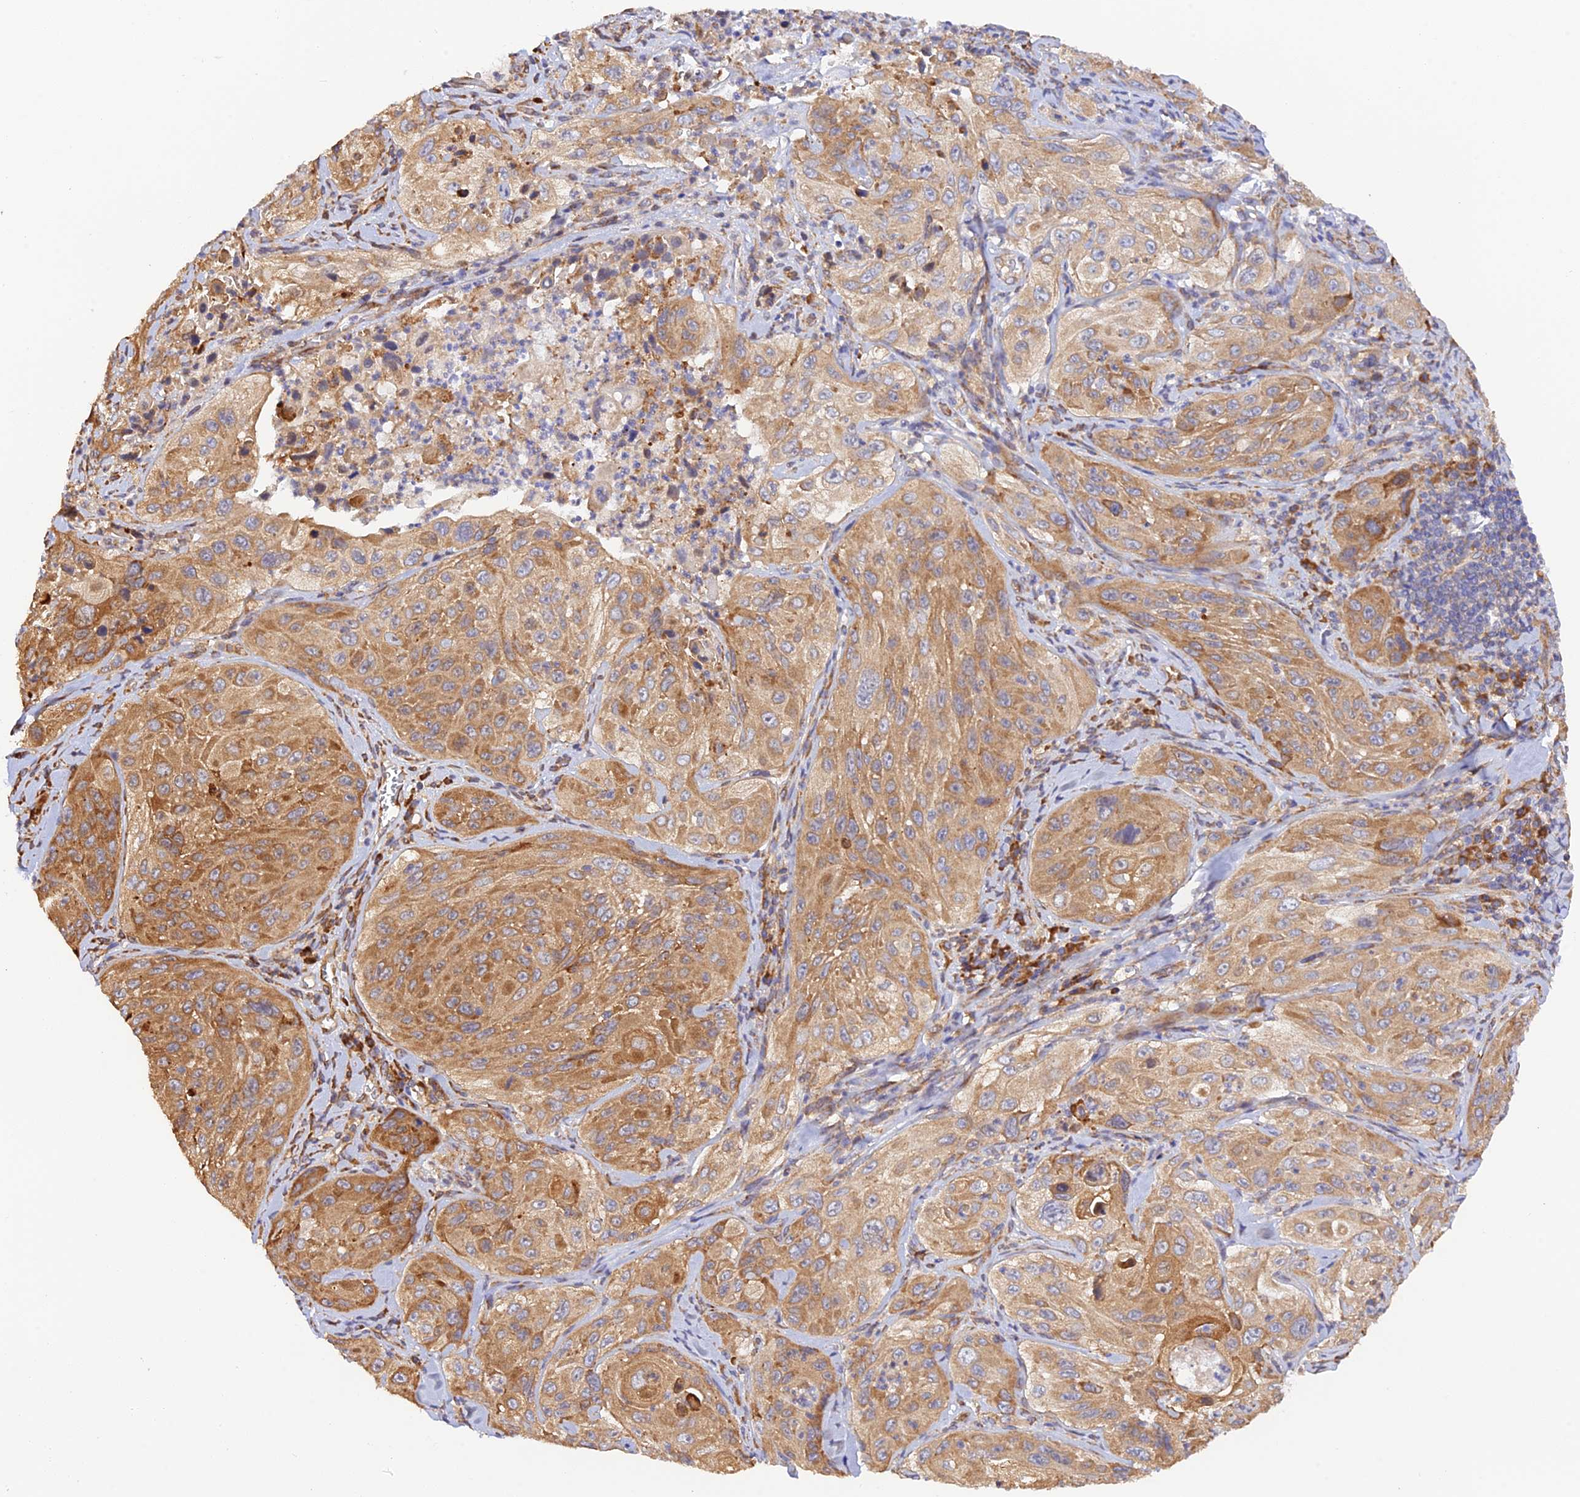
{"staining": {"intensity": "moderate", "quantity": ">75%", "location": "cytoplasmic/membranous"}, "tissue": "cervical cancer", "cell_type": "Tumor cells", "image_type": "cancer", "snomed": [{"axis": "morphology", "description": "Squamous cell carcinoma, NOS"}, {"axis": "topography", "description": "Cervix"}], "caption": "Immunohistochemistry (IHC) (DAB) staining of cervical cancer demonstrates moderate cytoplasmic/membranous protein staining in about >75% of tumor cells.", "gene": "RPL5", "patient": {"sex": "female", "age": 42}}